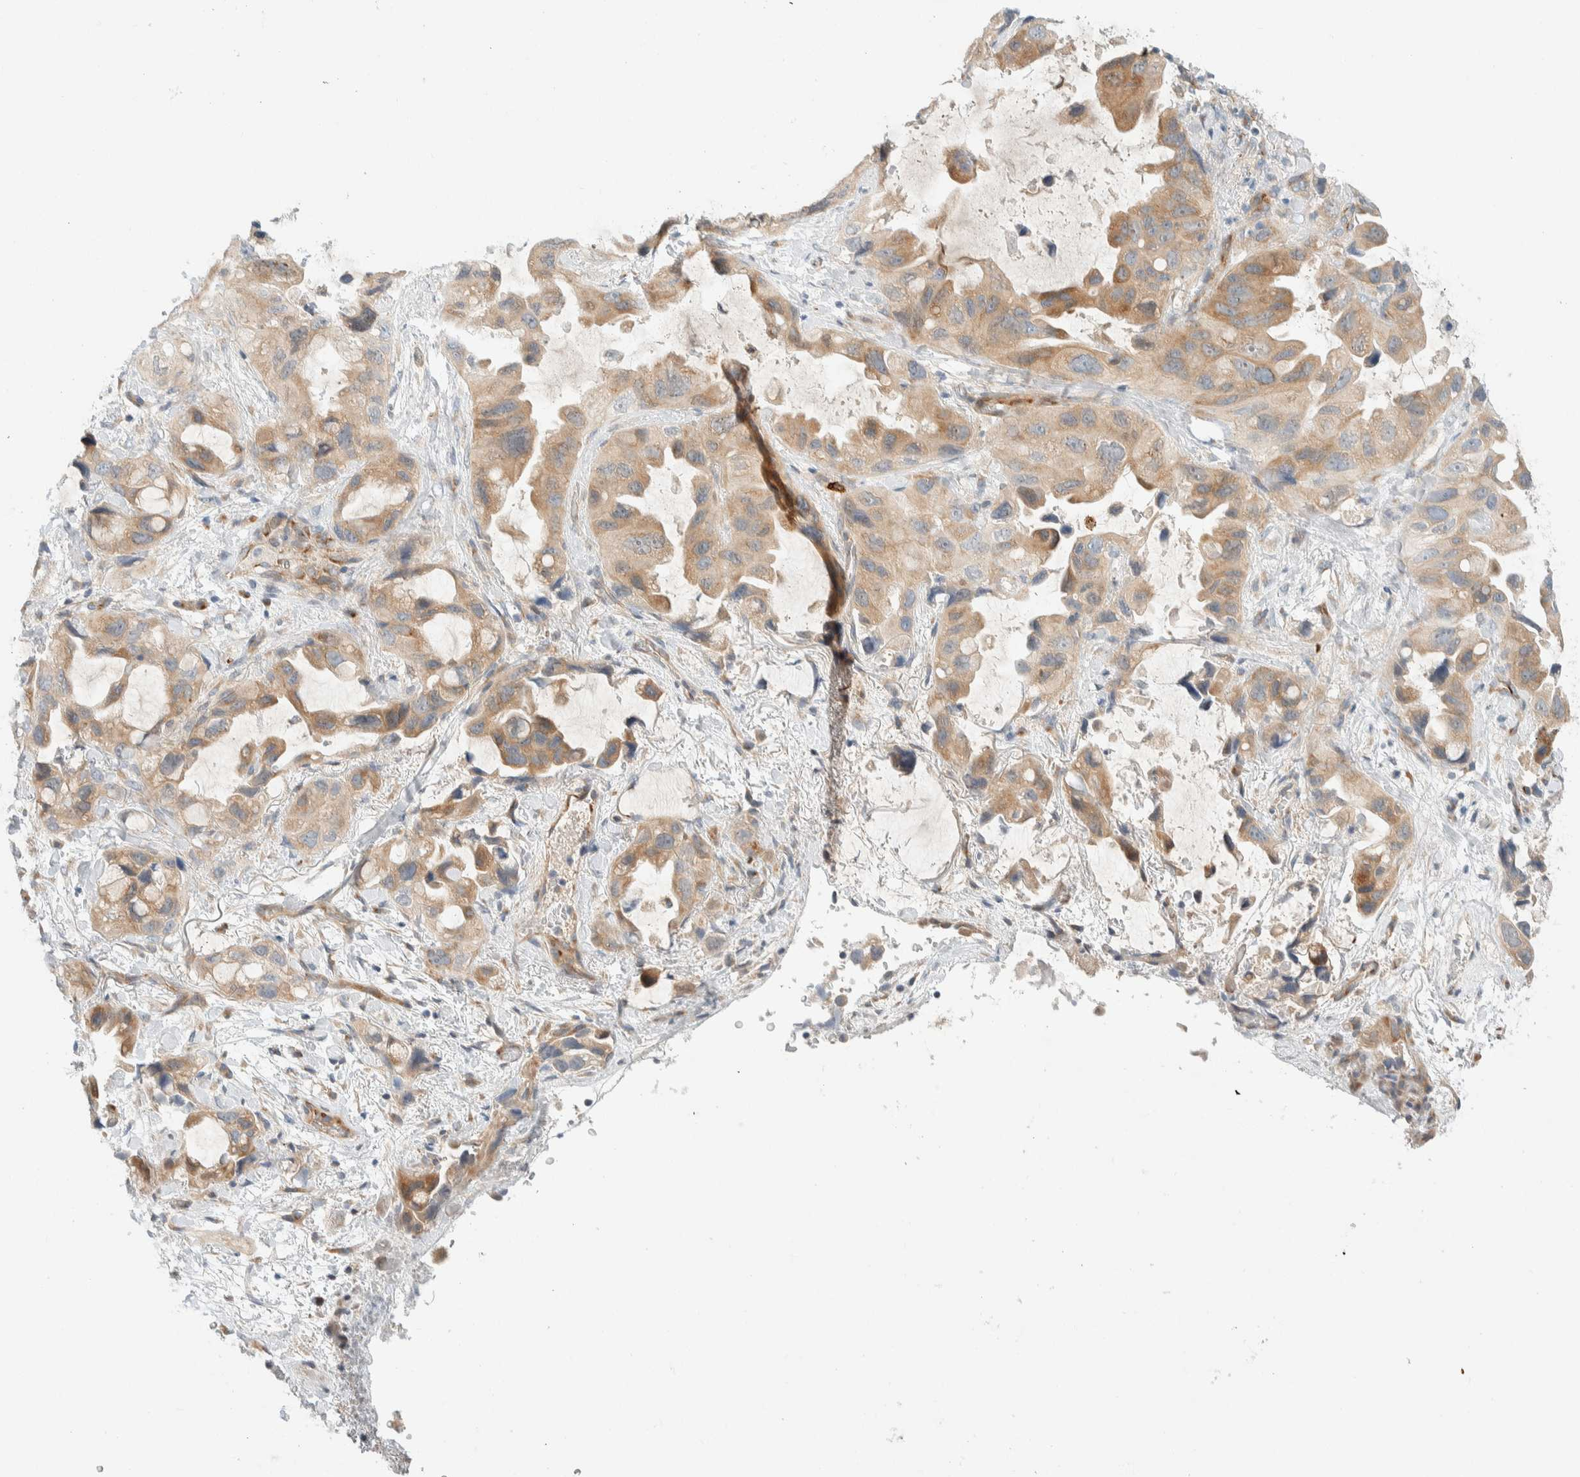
{"staining": {"intensity": "weak", "quantity": ">75%", "location": "cytoplasmic/membranous"}, "tissue": "lung cancer", "cell_type": "Tumor cells", "image_type": "cancer", "snomed": [{"axis": "morphology", "description": "Squamous cell carcinoma, NOS"}, {"axis": "topography", "description": "Lung"}], "caption": "A histopathology image showing weak cytoplasmic/membranous staining in approximately >75% of tumor cells in lung cancer, as visualized by brown immunohistochemical staining.", "gene": "TMEM184B", "patient": {"sex": "female", "age": 73}}